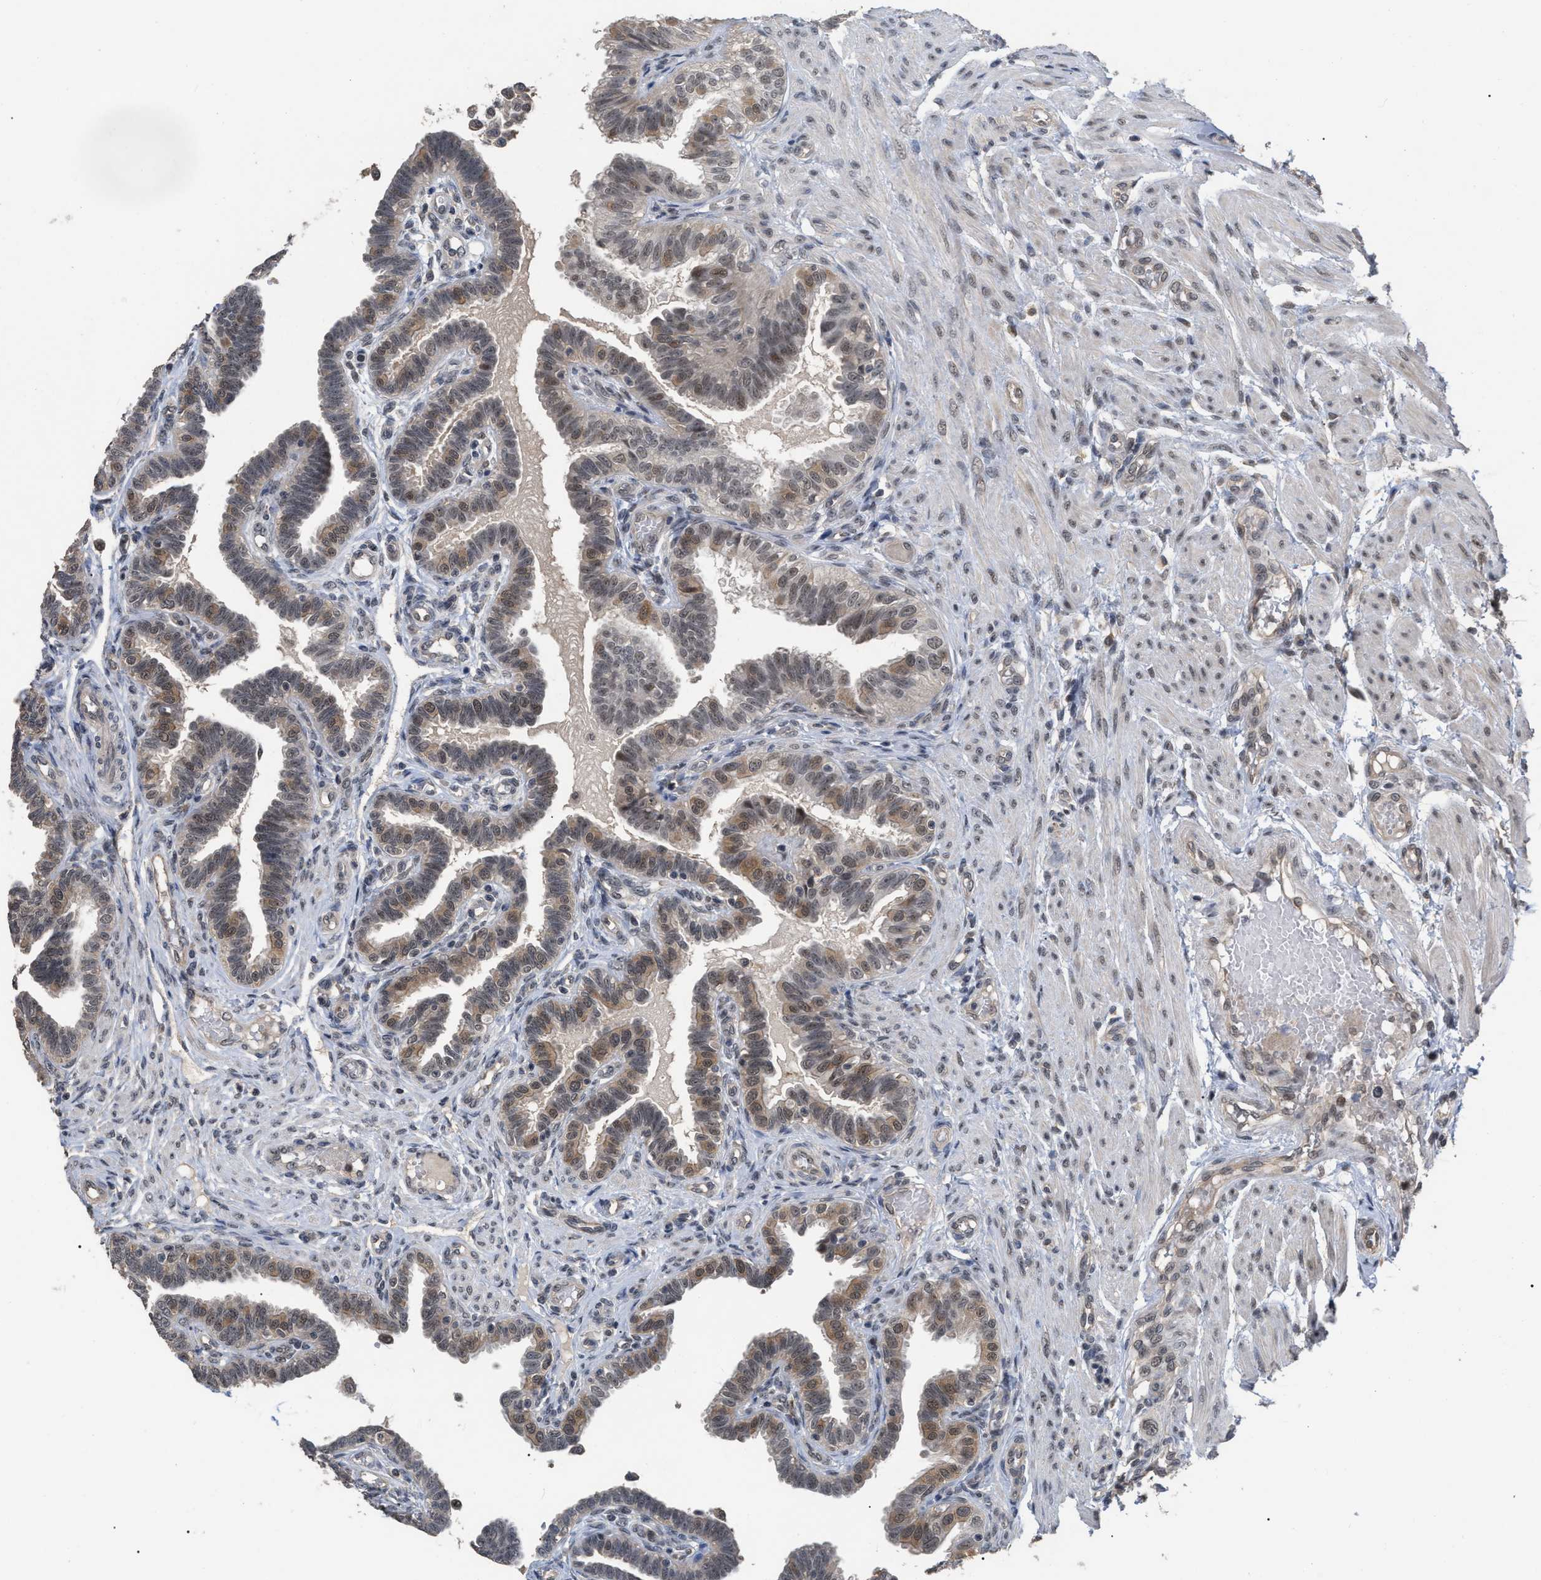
{"staining": {"intensity": "moderate", "quantity": ">75%", "location": "cytoplasmic/membranous,nuclear"}, "tissue": "fallopian tube", "cell_type": "Glandular cells", "image_type": "normal", "snomed": [{"axis": "morphology", "description": "Normal tissue, NOS"}, {"axis": "topography", "description": "Fallopian tube"}, {"axis": "topography", "description": "Placenta"}], "caption": "IHC of normal human fallopian tube reveals medium levels of moderate cytoplasmic/membranous,nuclear staining in approximately >75% of glandular cells.", "gene": "JAZF1", "patient": {"sex": "female", "age": 34}}